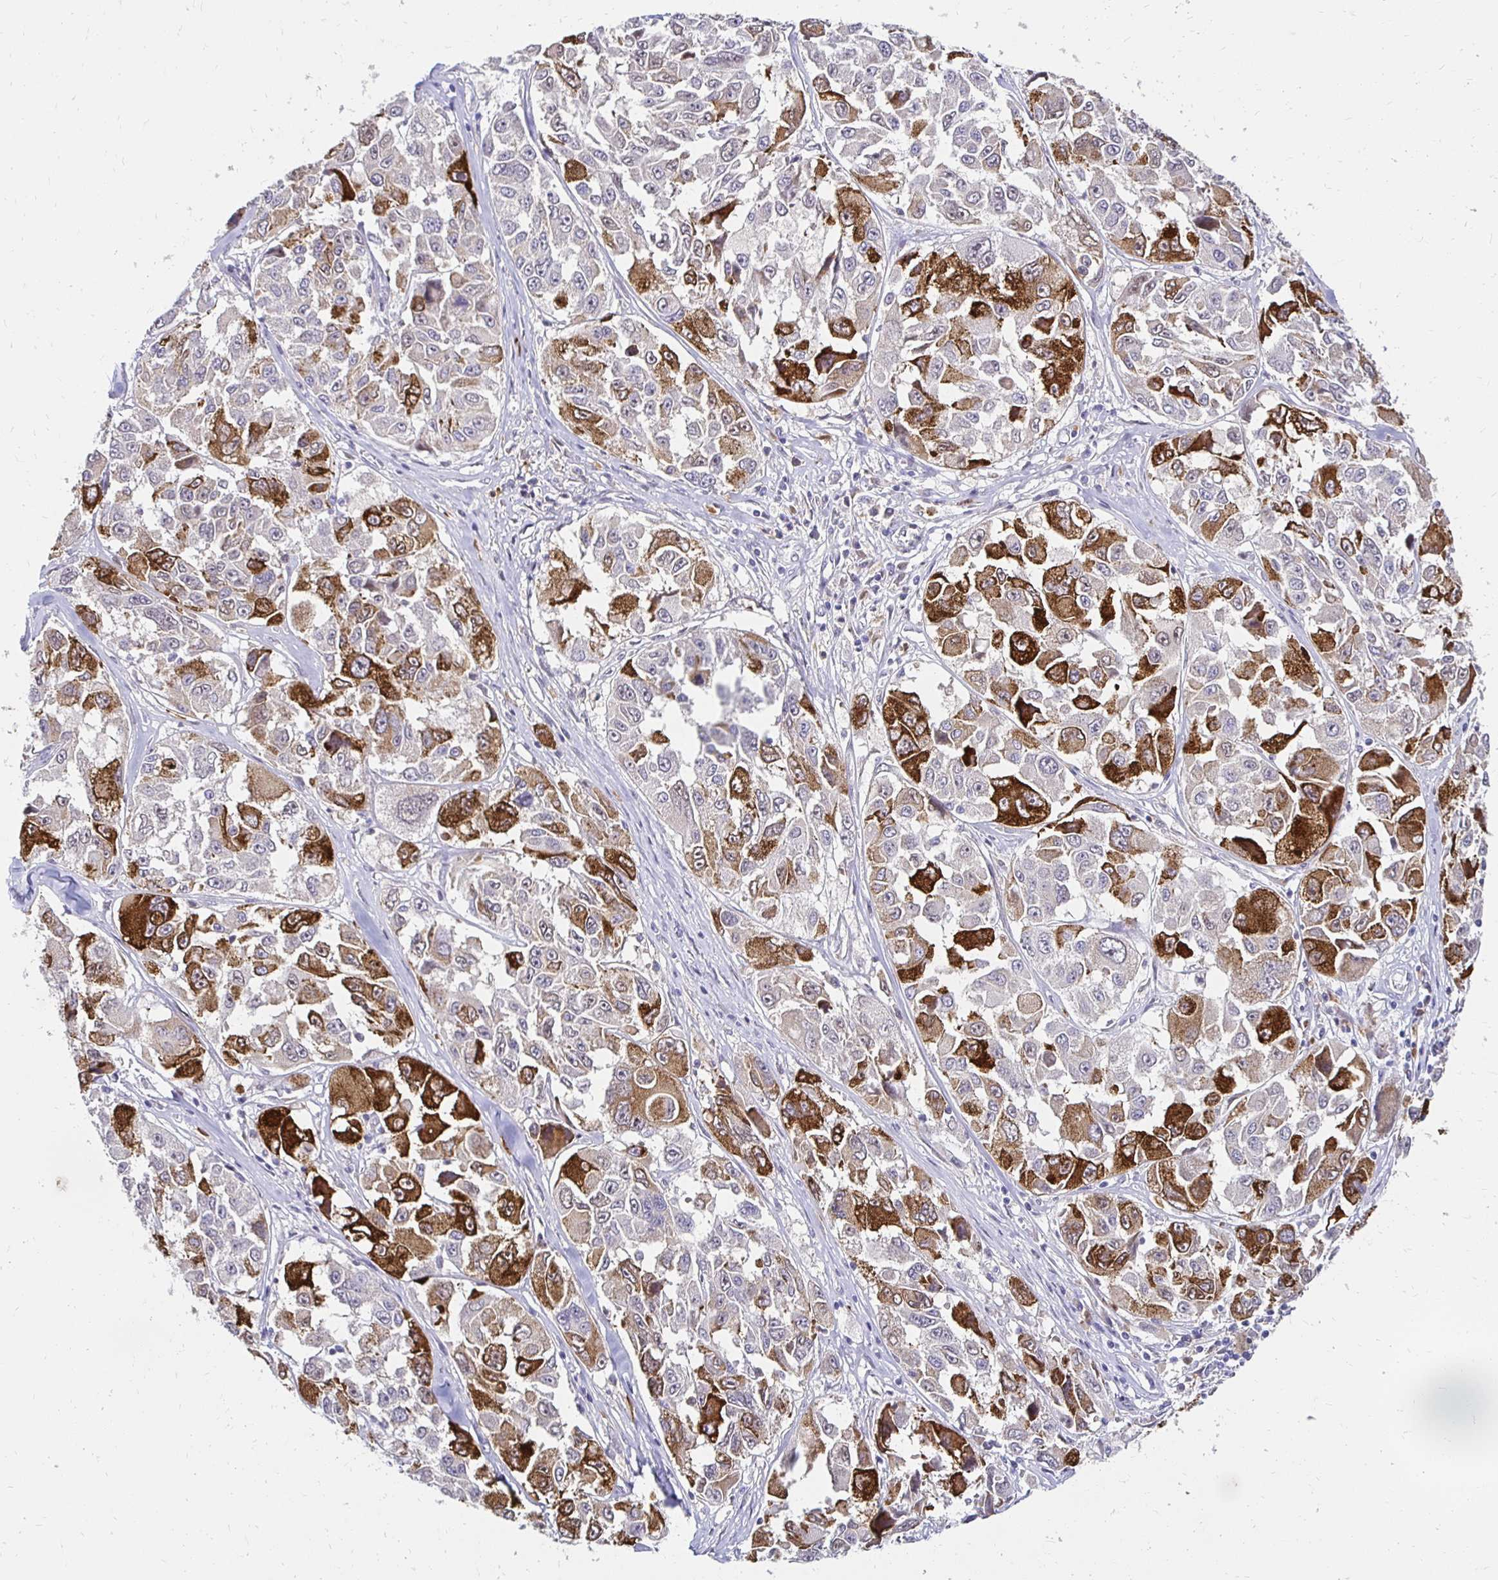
{"staining": {"intensity": "strong", "quantity": "<25%", "location": "cytoplasmic/membranous"}, "tissue": "melanoma", "cell_type": "Tumor cells", "image_type": "cancer", "snomed": [{"axis": "morphology", "description": "Malignant melanoma, NOS"}, {"axis": "topography", "description": "Skin"}], "caption": "DAB (3,3'-diaminobenzidine) immunohistochemical staining of human melanoma reveals strong cytoplasmic/membranous protein positivity in about <25% of tumor cells. Immunohistochemistry stains the protein in brown and the nuclei are stained blue.", "gene": "PADI2", "patient": {"sex": "female", "age": 66}}